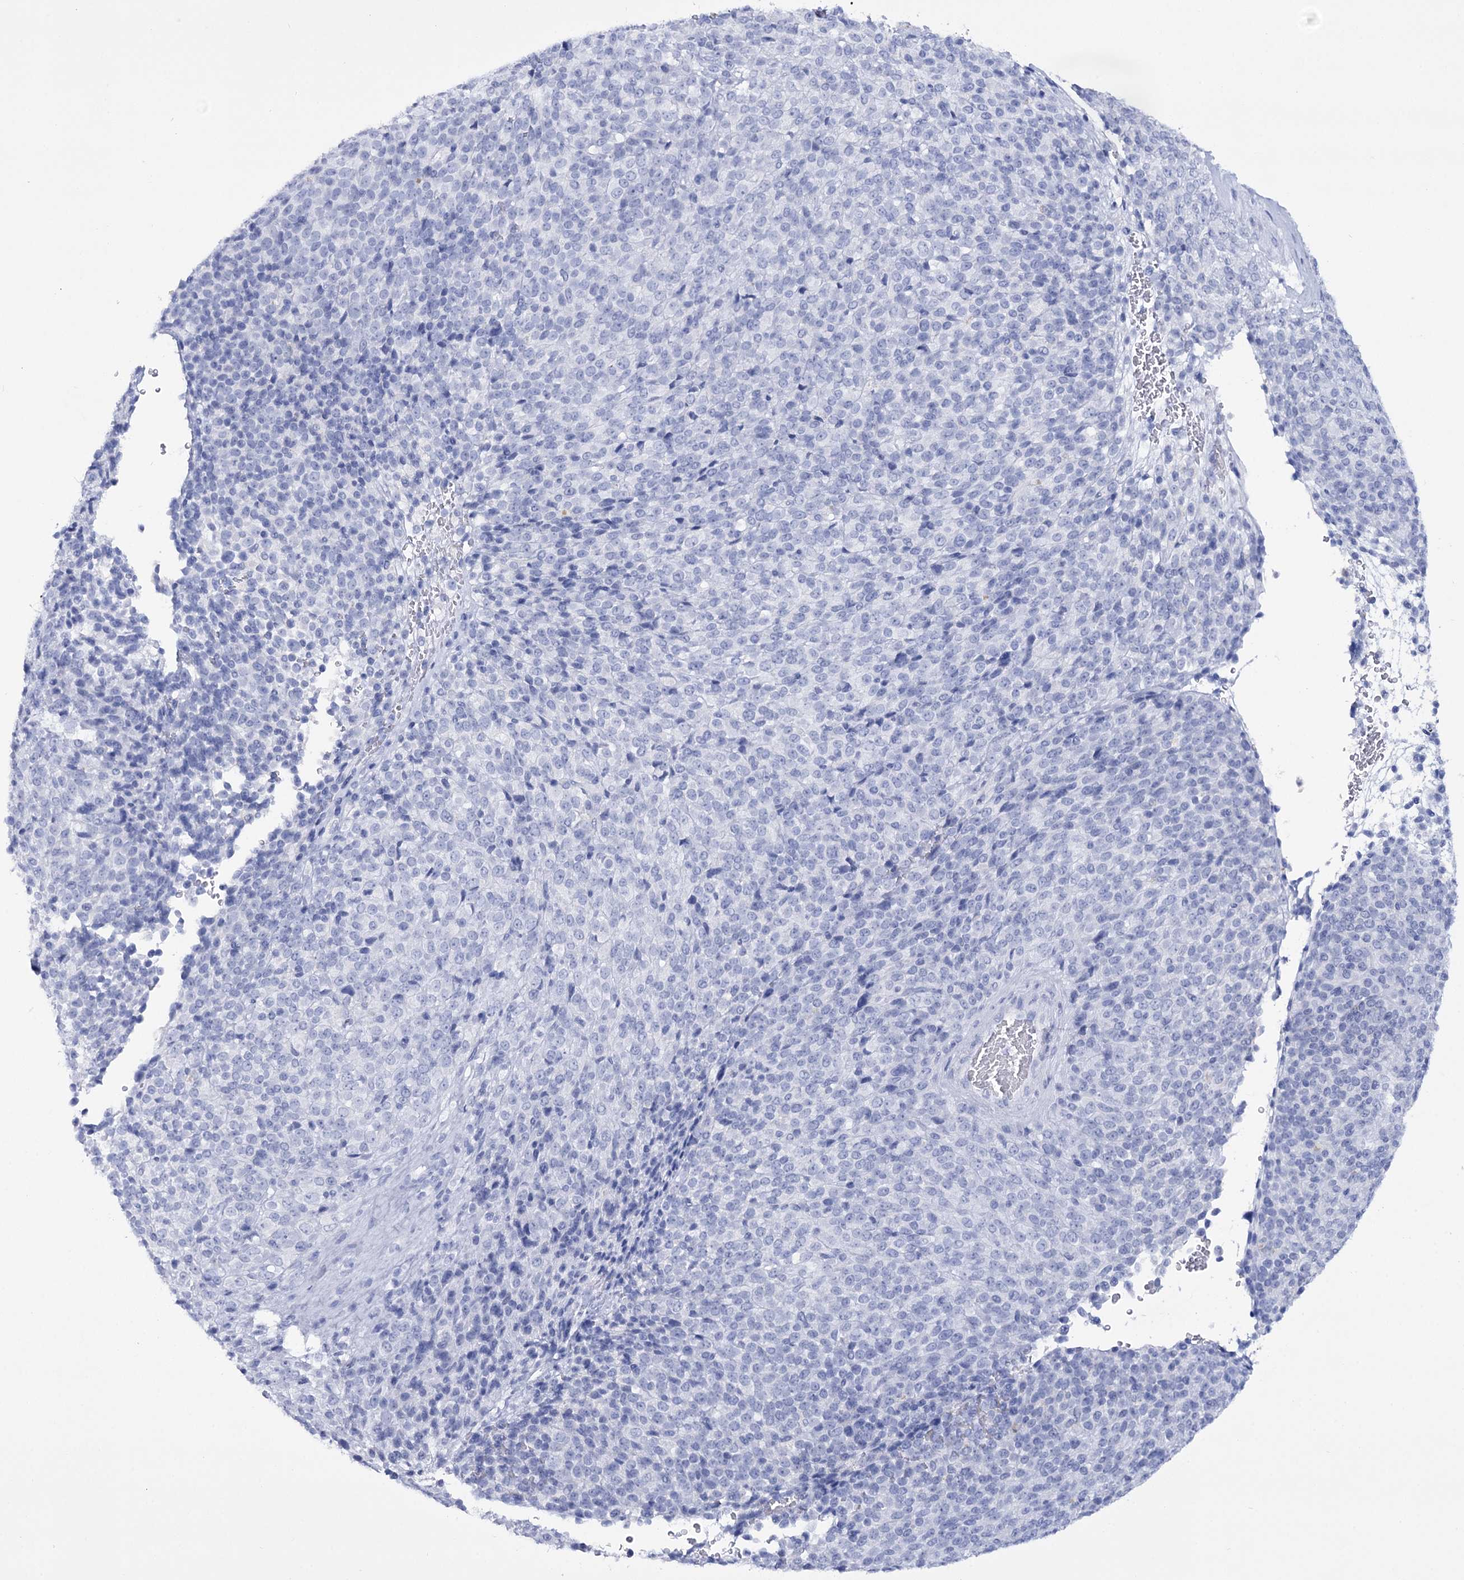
{"staining": {"intensity": "negative", "quantity": "none", "location": "none"}, "tissue": "melanoma", "cell_type": "Tumor cells", "image_type": "cancer", "snomed": [{"axis": "morphology", "description": "Malignant melanoma, Metastatic site"}, {"axis": "topography", "description": "Brain"}], "caption": "A high-resolution micrograph shows IHC staining of malignant melanoma (metastatic site), which exhibits no significant positivity in tumor cells. (Brightfield microscopy of DAB (3,3'-diaminobenzidine) IHC at high magnification).", "gene": "RNF186", "patient": {"sex": "female", "age": 56}}